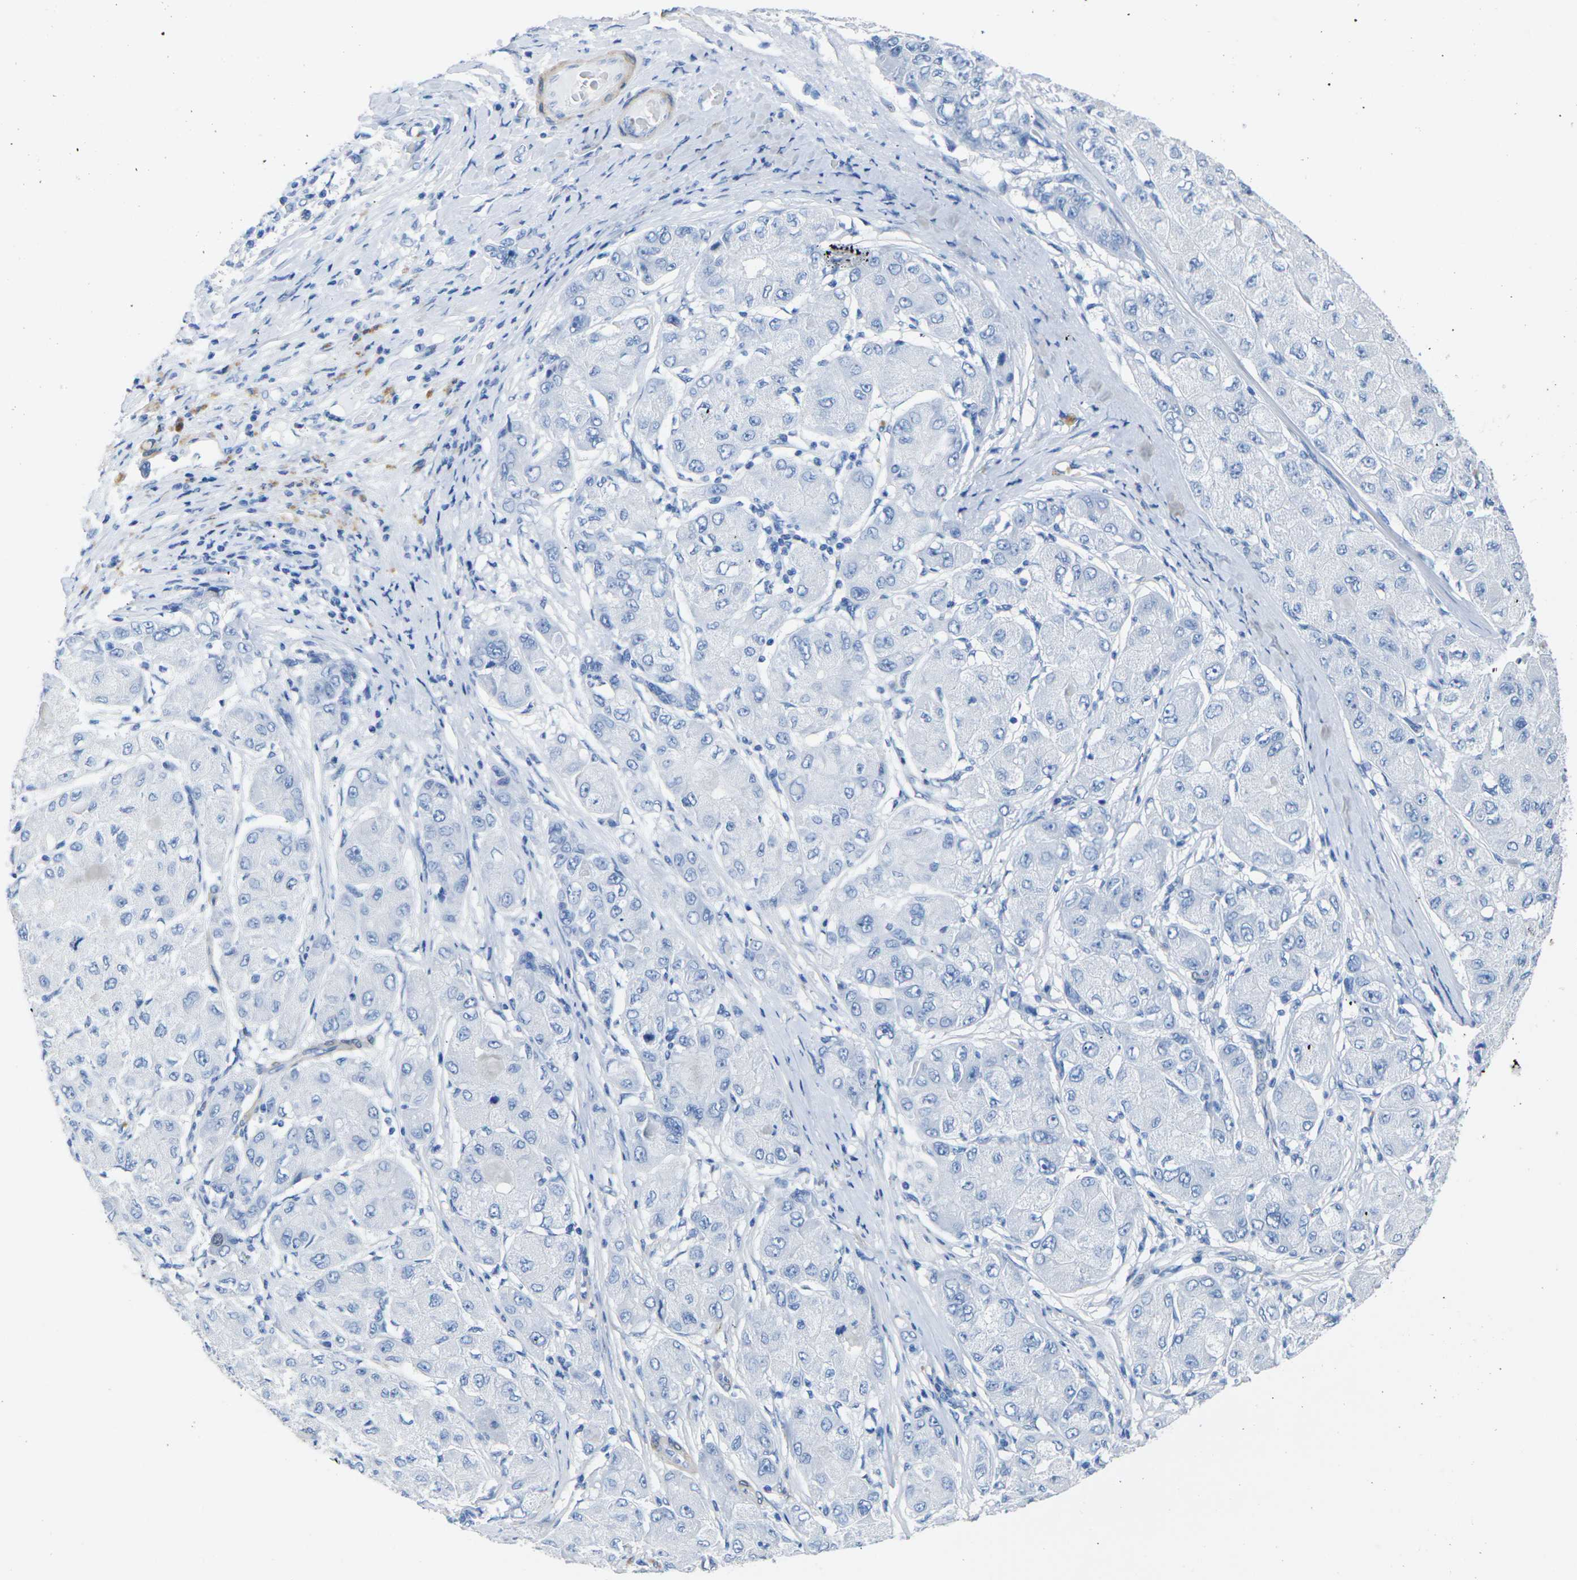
{"staining": {"intensity": "negative", "quantity": "none", "location": "none"}, "tissue": "liver cancer", "cell_type": "Tumor cells", "image_type": "cancer", "snomed": [{"axis": "morphology", "description": "Carcinoma, Hepatocellular, NOS"}, {"axis": "topography", "description": "Liver"}], "caption": "Immunohistochemical staining of human liver hepatocellular carcinoma demonstrates no significant expression in tumor cells. Nuclei are stained in blue.", "gene": "CNN1", "patient": {"sex": "male", "age": 80}}